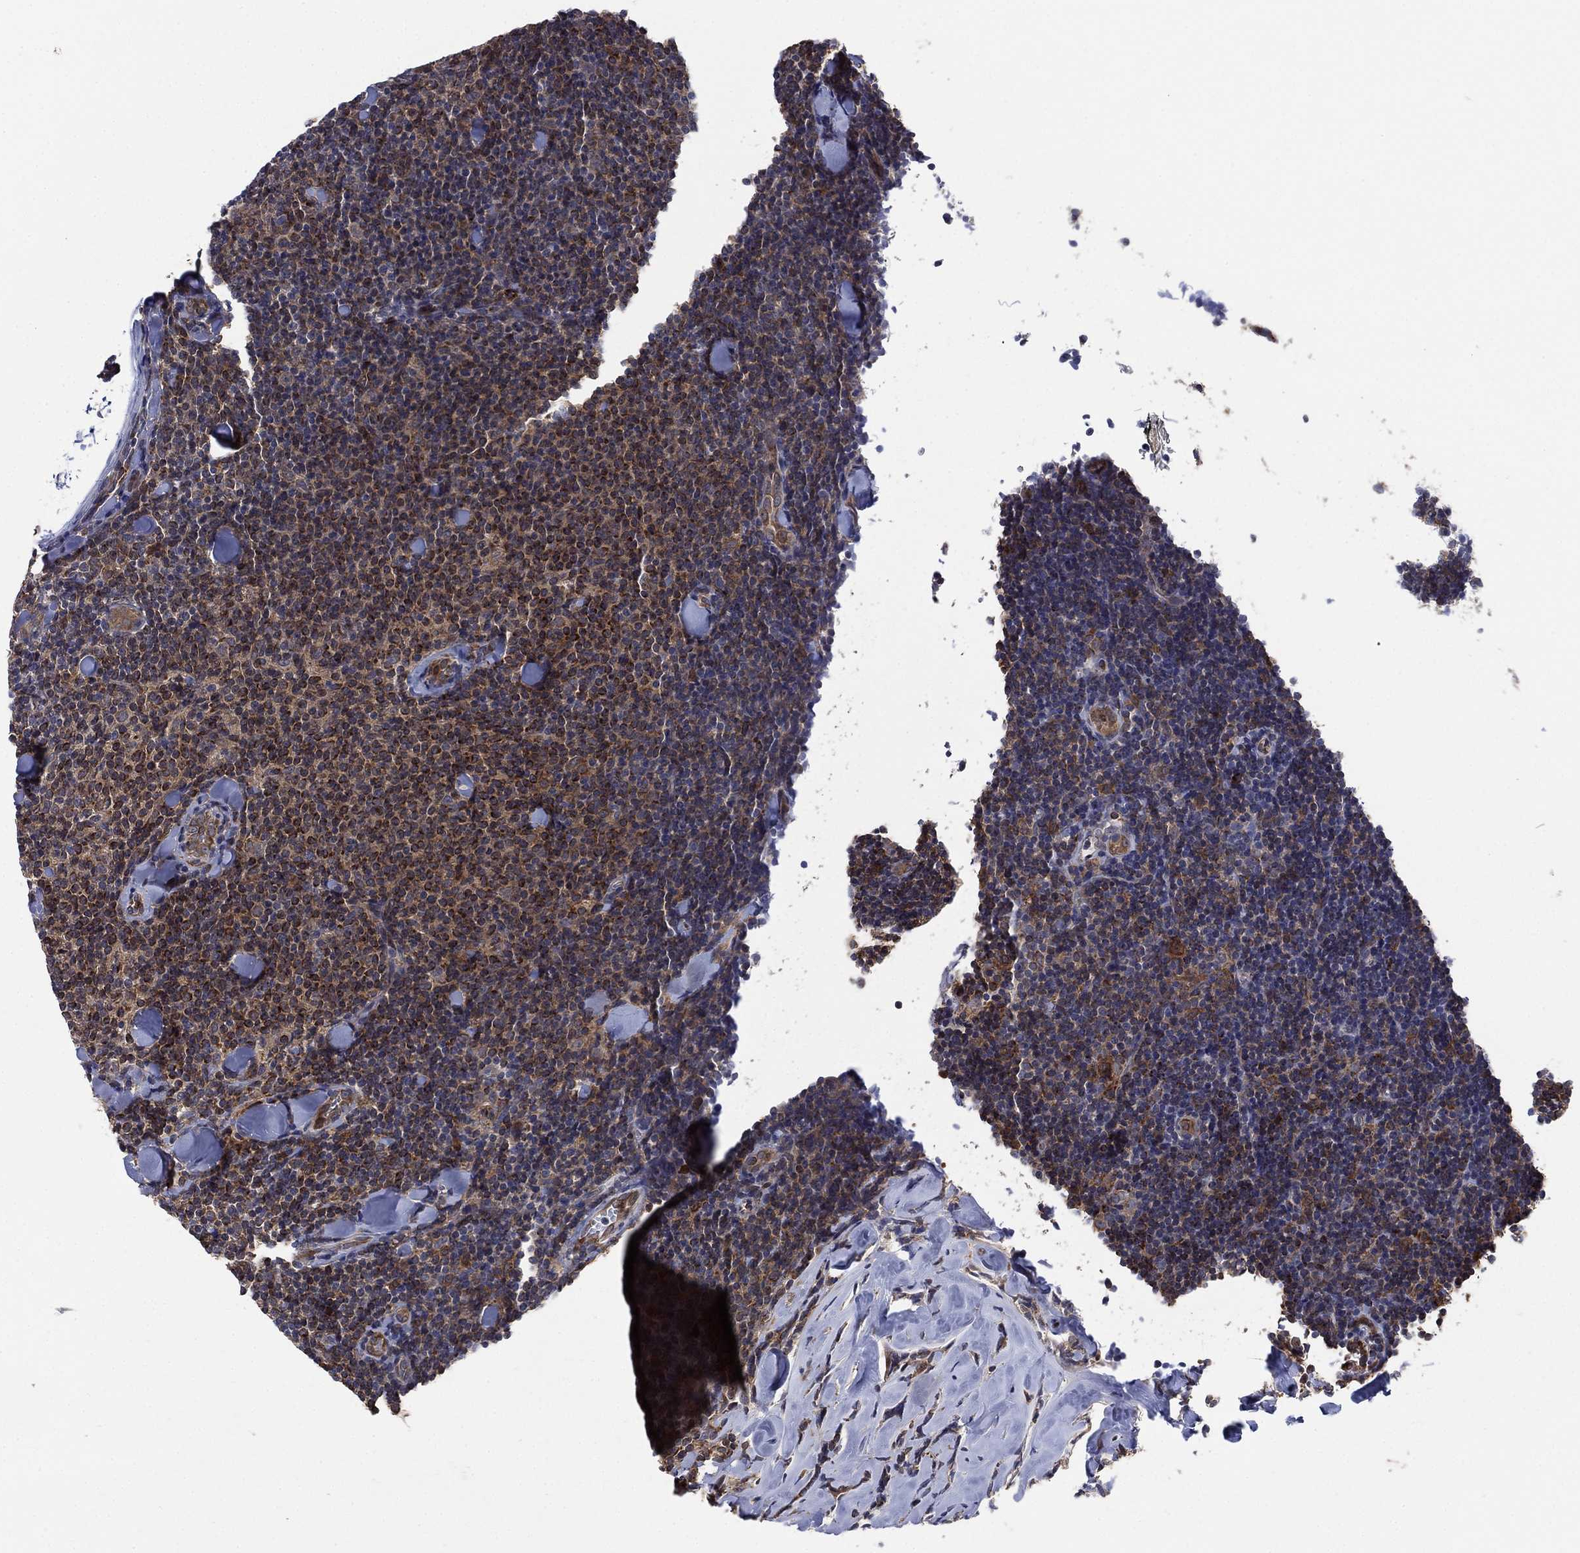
{"staining": {"intensity": "moderate", "quantity": ">75%", "location": "cytoplasmic/membranous"}, "tissue": "lymphoma", "cell_type": "Tumor cells", "image_type": "cancer", "snomed": [{"axis": "morphology", "description": "Malignant lymphoma, non-Hodgkin's type, Low grade"}, {"axis": "topography", "description": "Lymph node"}], "caption": "Human low-grade malignant lymphoma, non-Hodgkin's type stained with a protein marker exhibits moderate staining in tumor cells.", "gene": "FES", "patient": {"sex": "female", "age": 56}}